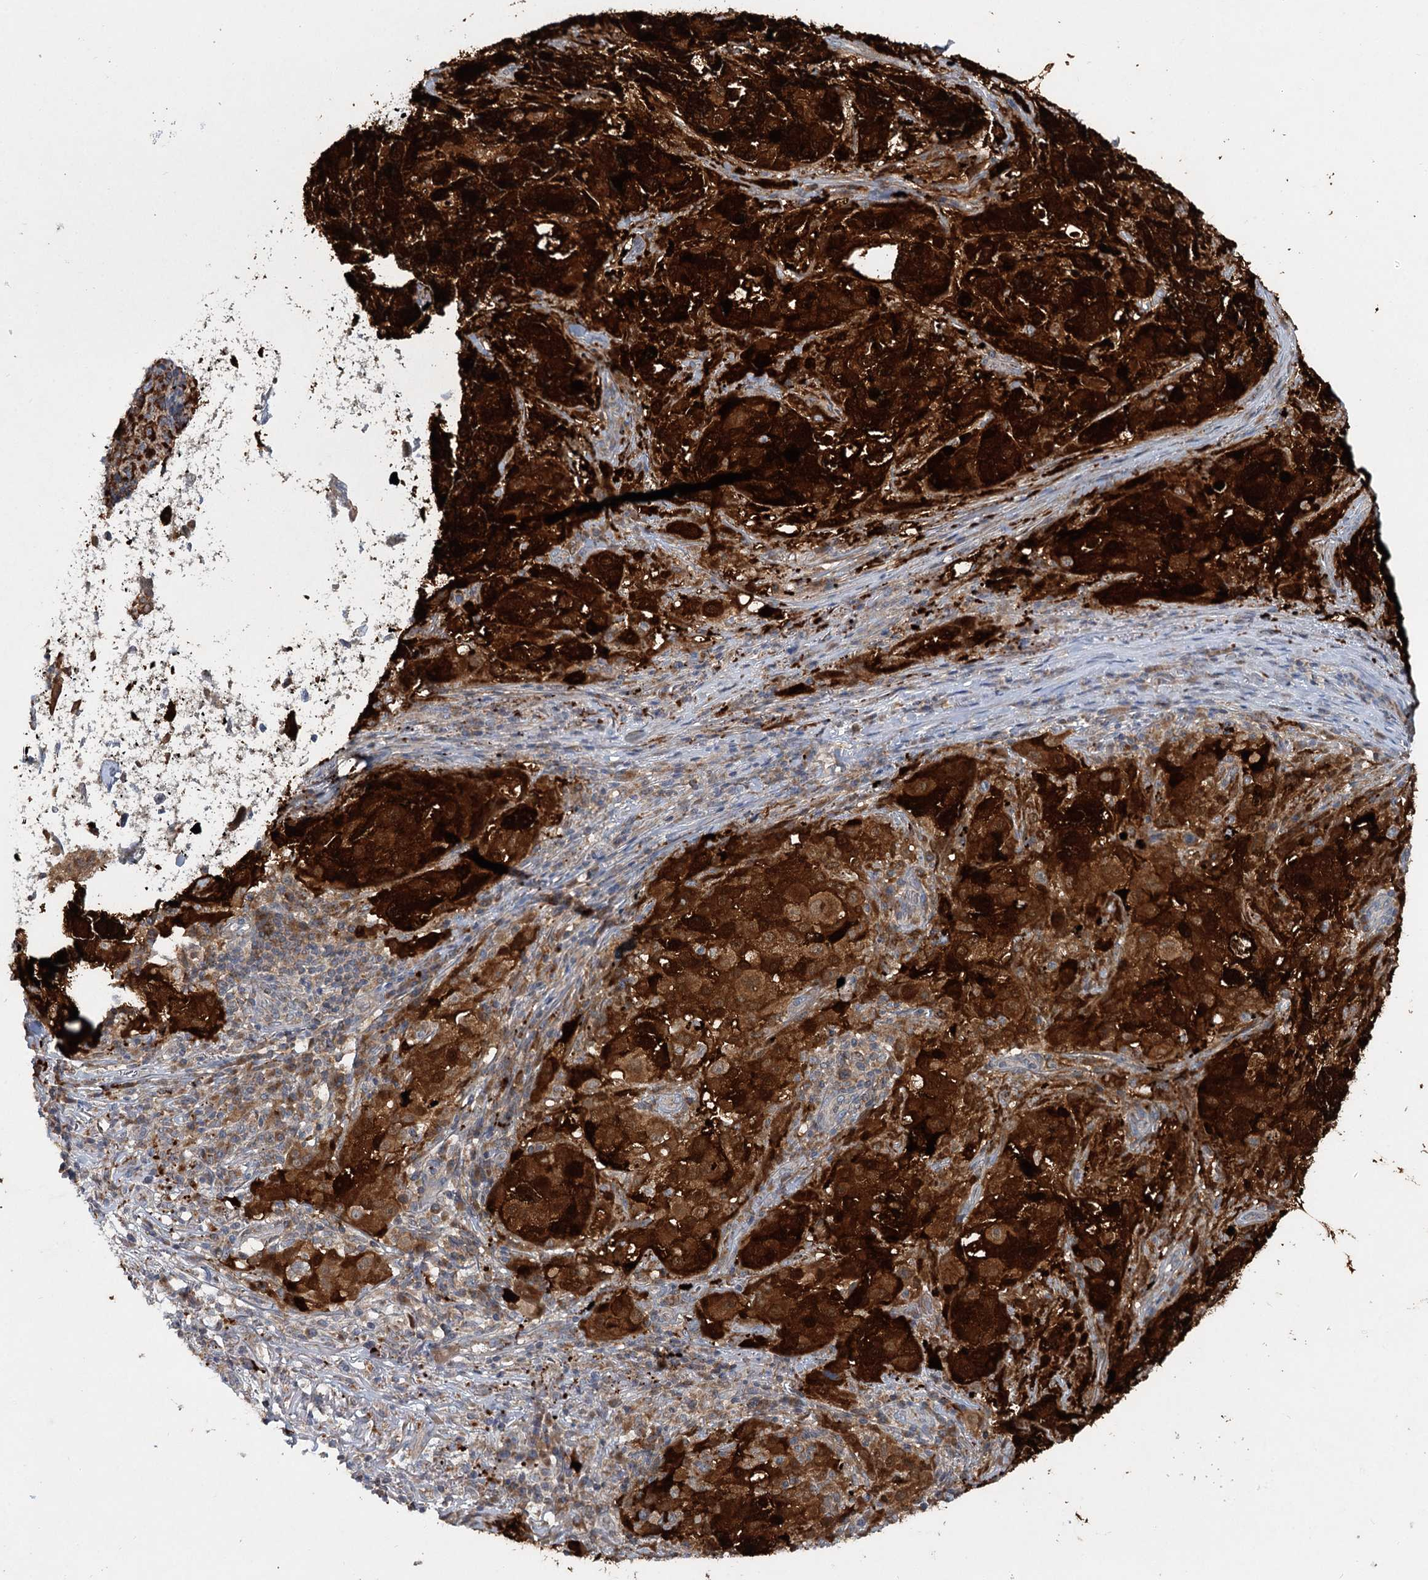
{"staining": {"intensity": "strong", "quantity": ">75%", "location": "cytoplasmic/membranous"}, "tissue": "melanoma", "cell_type": "Tumor cells", "image_type": "cancer", "snomed": [{"axis": "morphology", "description": "Necrosis, NOS"}, {"axis": "morphology", "description": "Malignant melanoma, NOS"}, {"axis": "topography", "description": "Skin"}], "caption": "This photomicrograph reveals IHC staining of melanoma, with high strong cytoplasmic/membranous staining in approximately >75% of tumor cells.", "gene": "PYROXD2", "patient": {"sex": "female", "age": 87}}